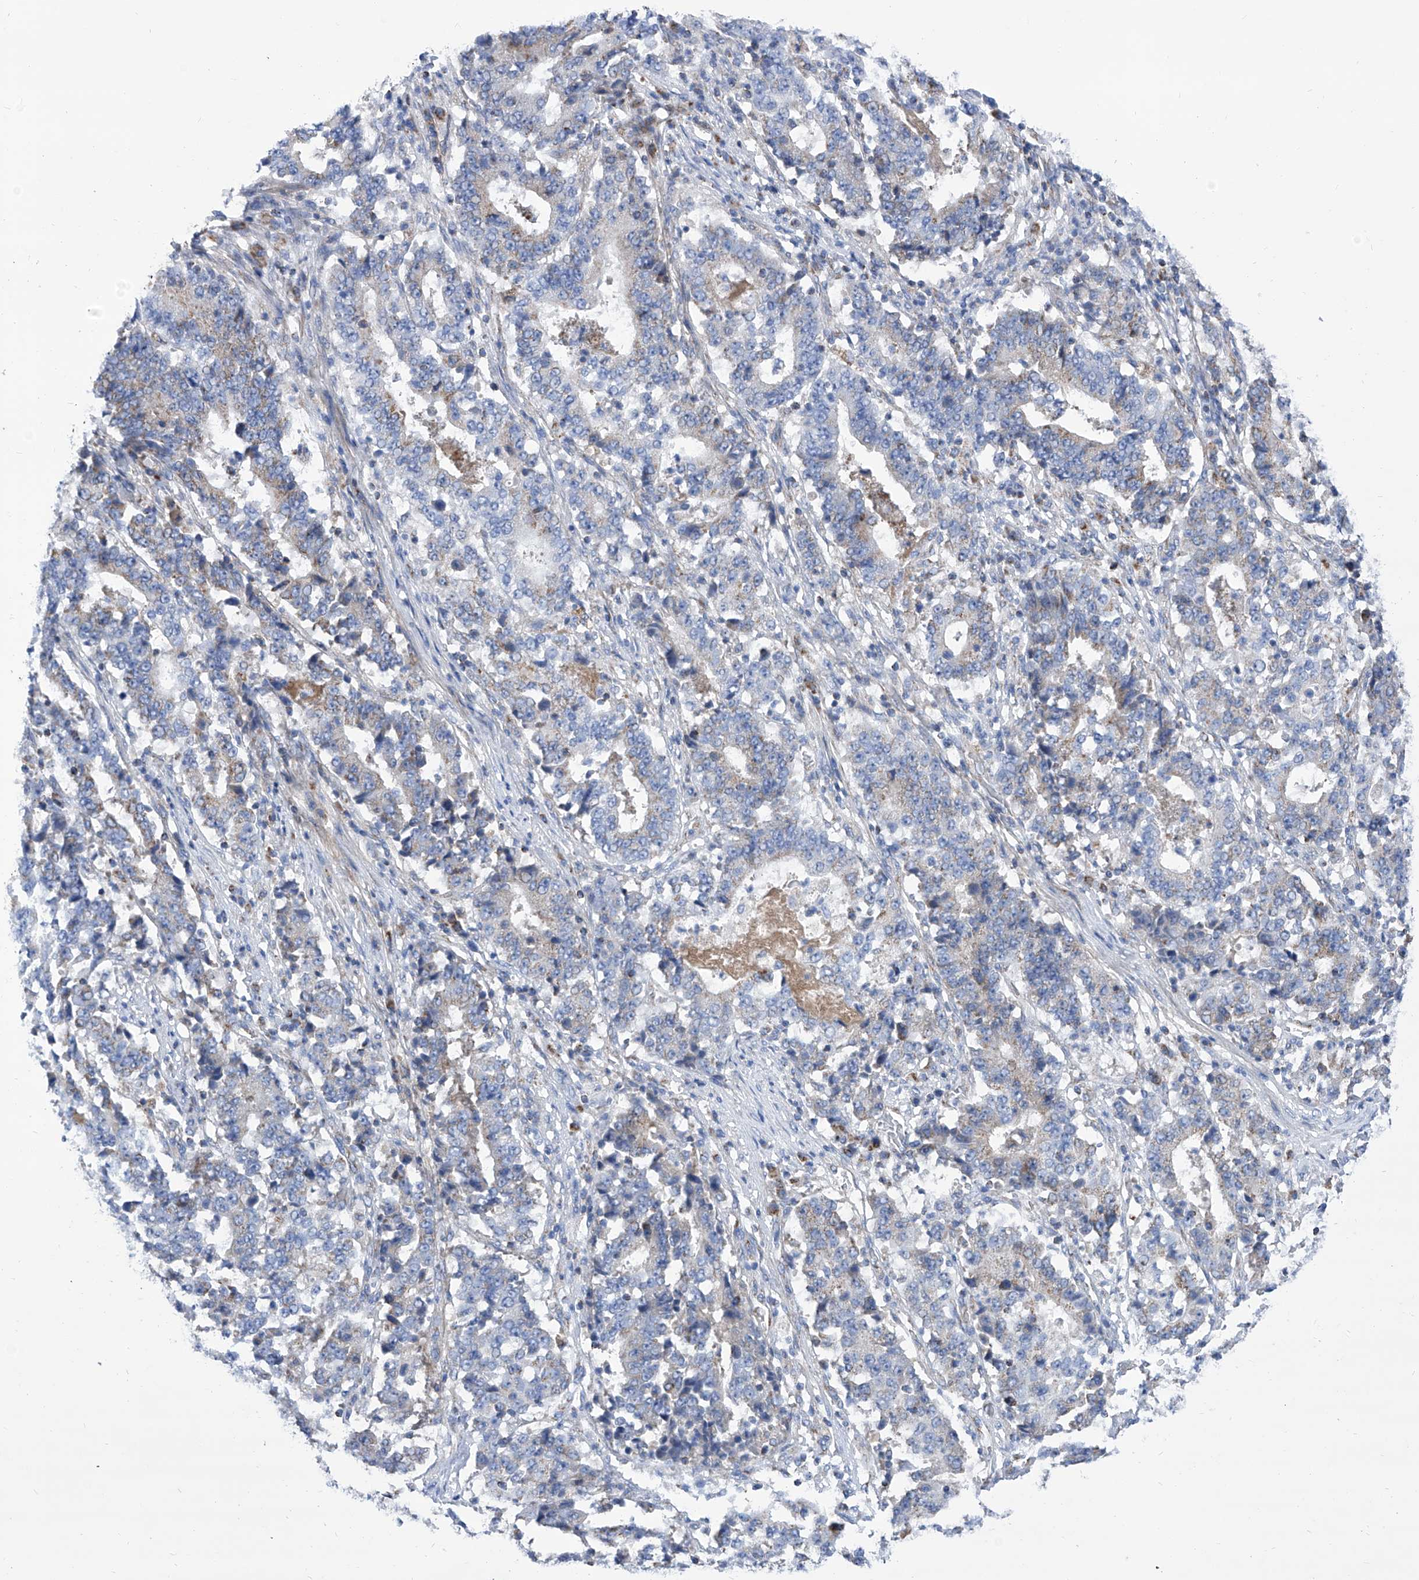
{"staining": {"intensity": "negative", "quantity": "none", "location": "none"}, "tissue": "stomach cancer", "cell_type": "Tumor cells", "image_type": "cancer", "snomed": [{"axis": "morphology", "description": "Adenocarcinoma, NOS"}, {"axis": "topography", "description": "Stomach"}], "caption": "Immunohistochemical staining of adenocarcinoma (stomach) shows no significant expression in tumor cells.", "gene": "SRBD1", "patient": {"sex": "male", "age": 59}}